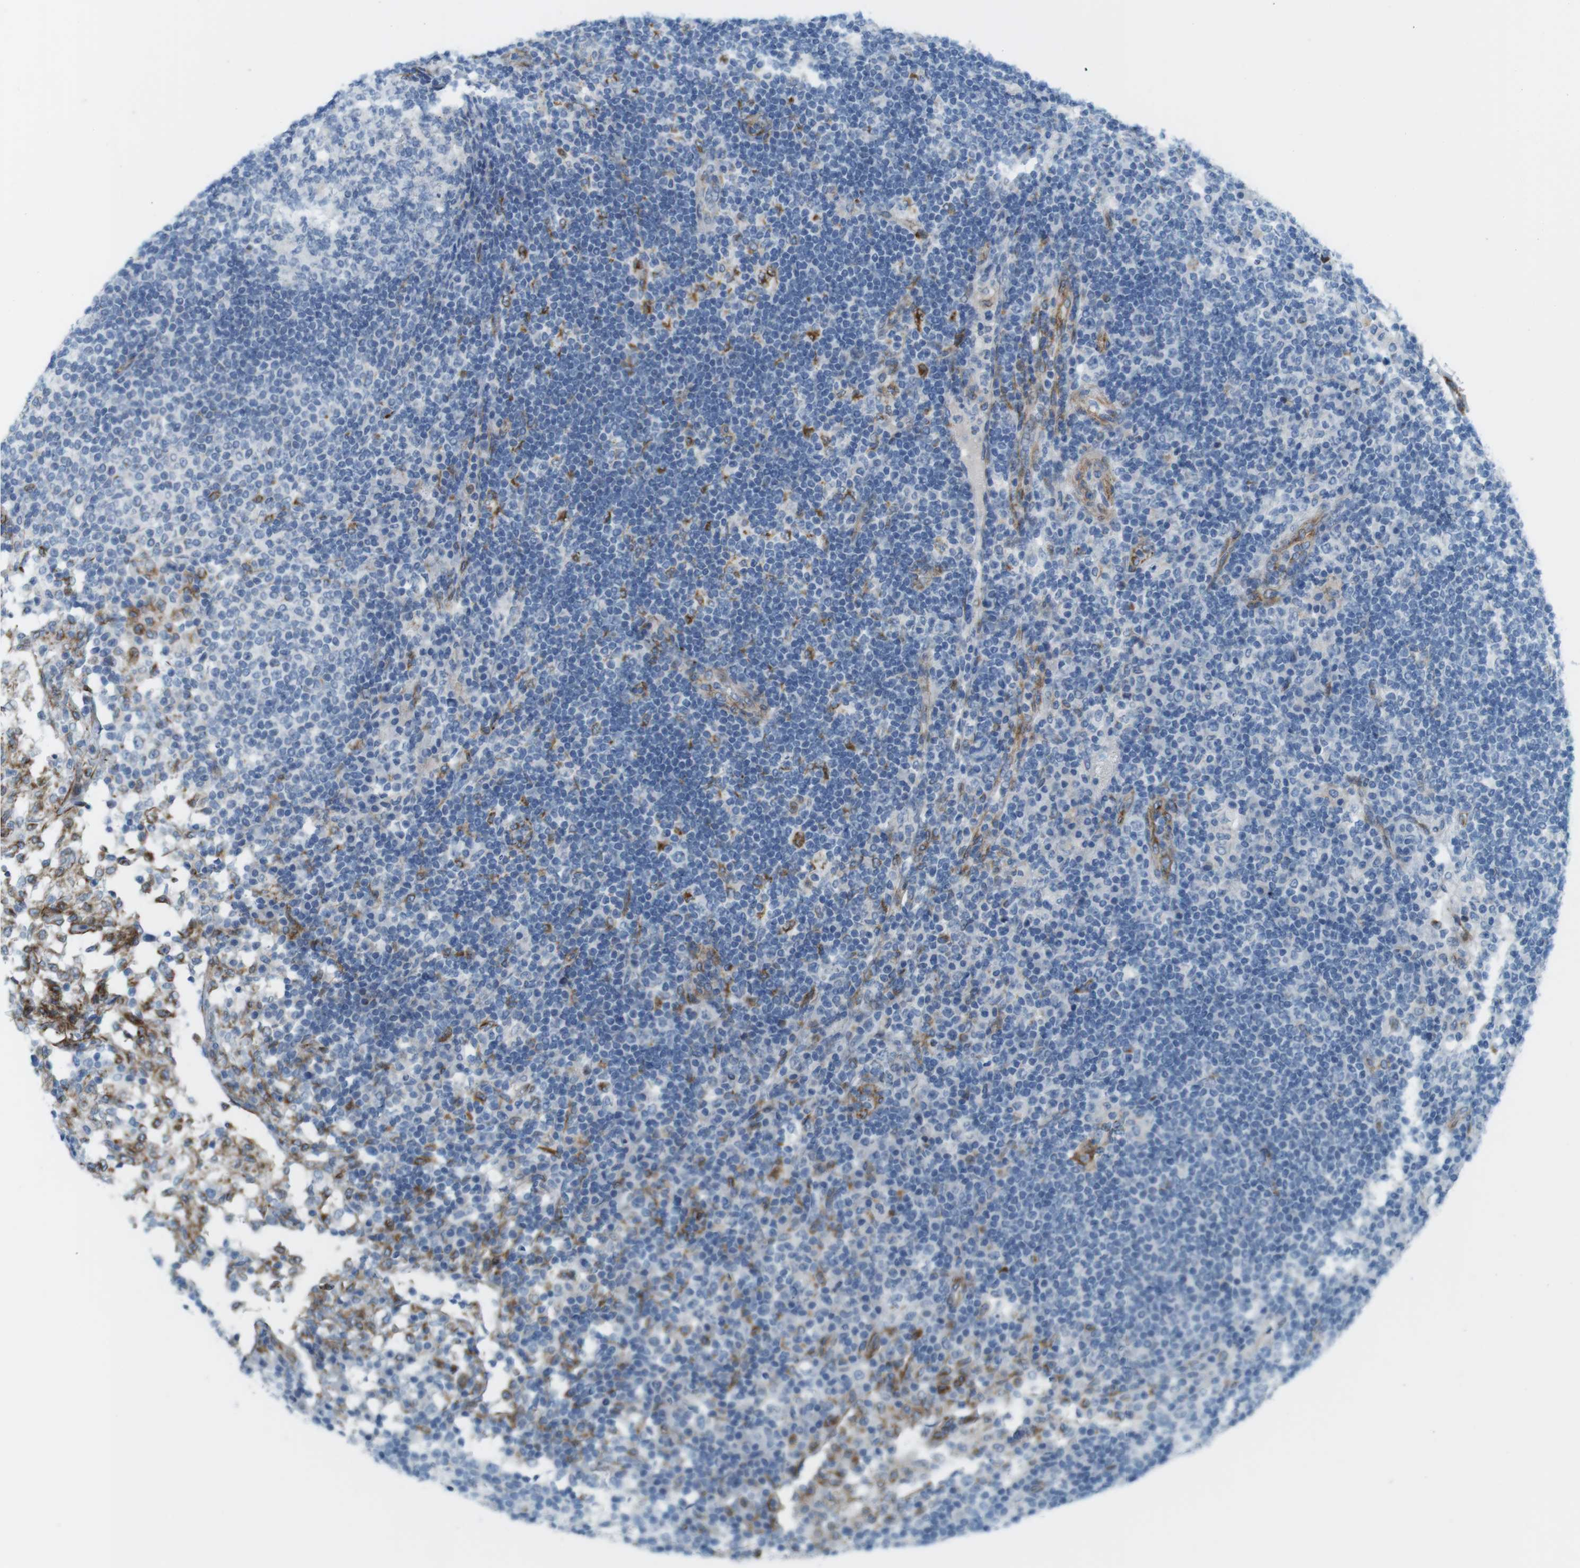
{"staining": {"intensity": "negative", "quantity": "none", "location": "none"}, "tissue": "lymph node", "cell_type": "Germinal center cells", "image_type": "normal", "snomed": [{"axis": "morphology", "description": "Normal tissue, NOS"}, {"axis": "topography", "description": "Lymph node"}], "caption": "Protein analysis of unremarkable lymph node exhibits no significant positivity in germinal center cells. (DAB IHC visualized using brightfield microscopy, high magnification).", "gene": "MYH9", "patient": {"sex": "female", "age": 53}}